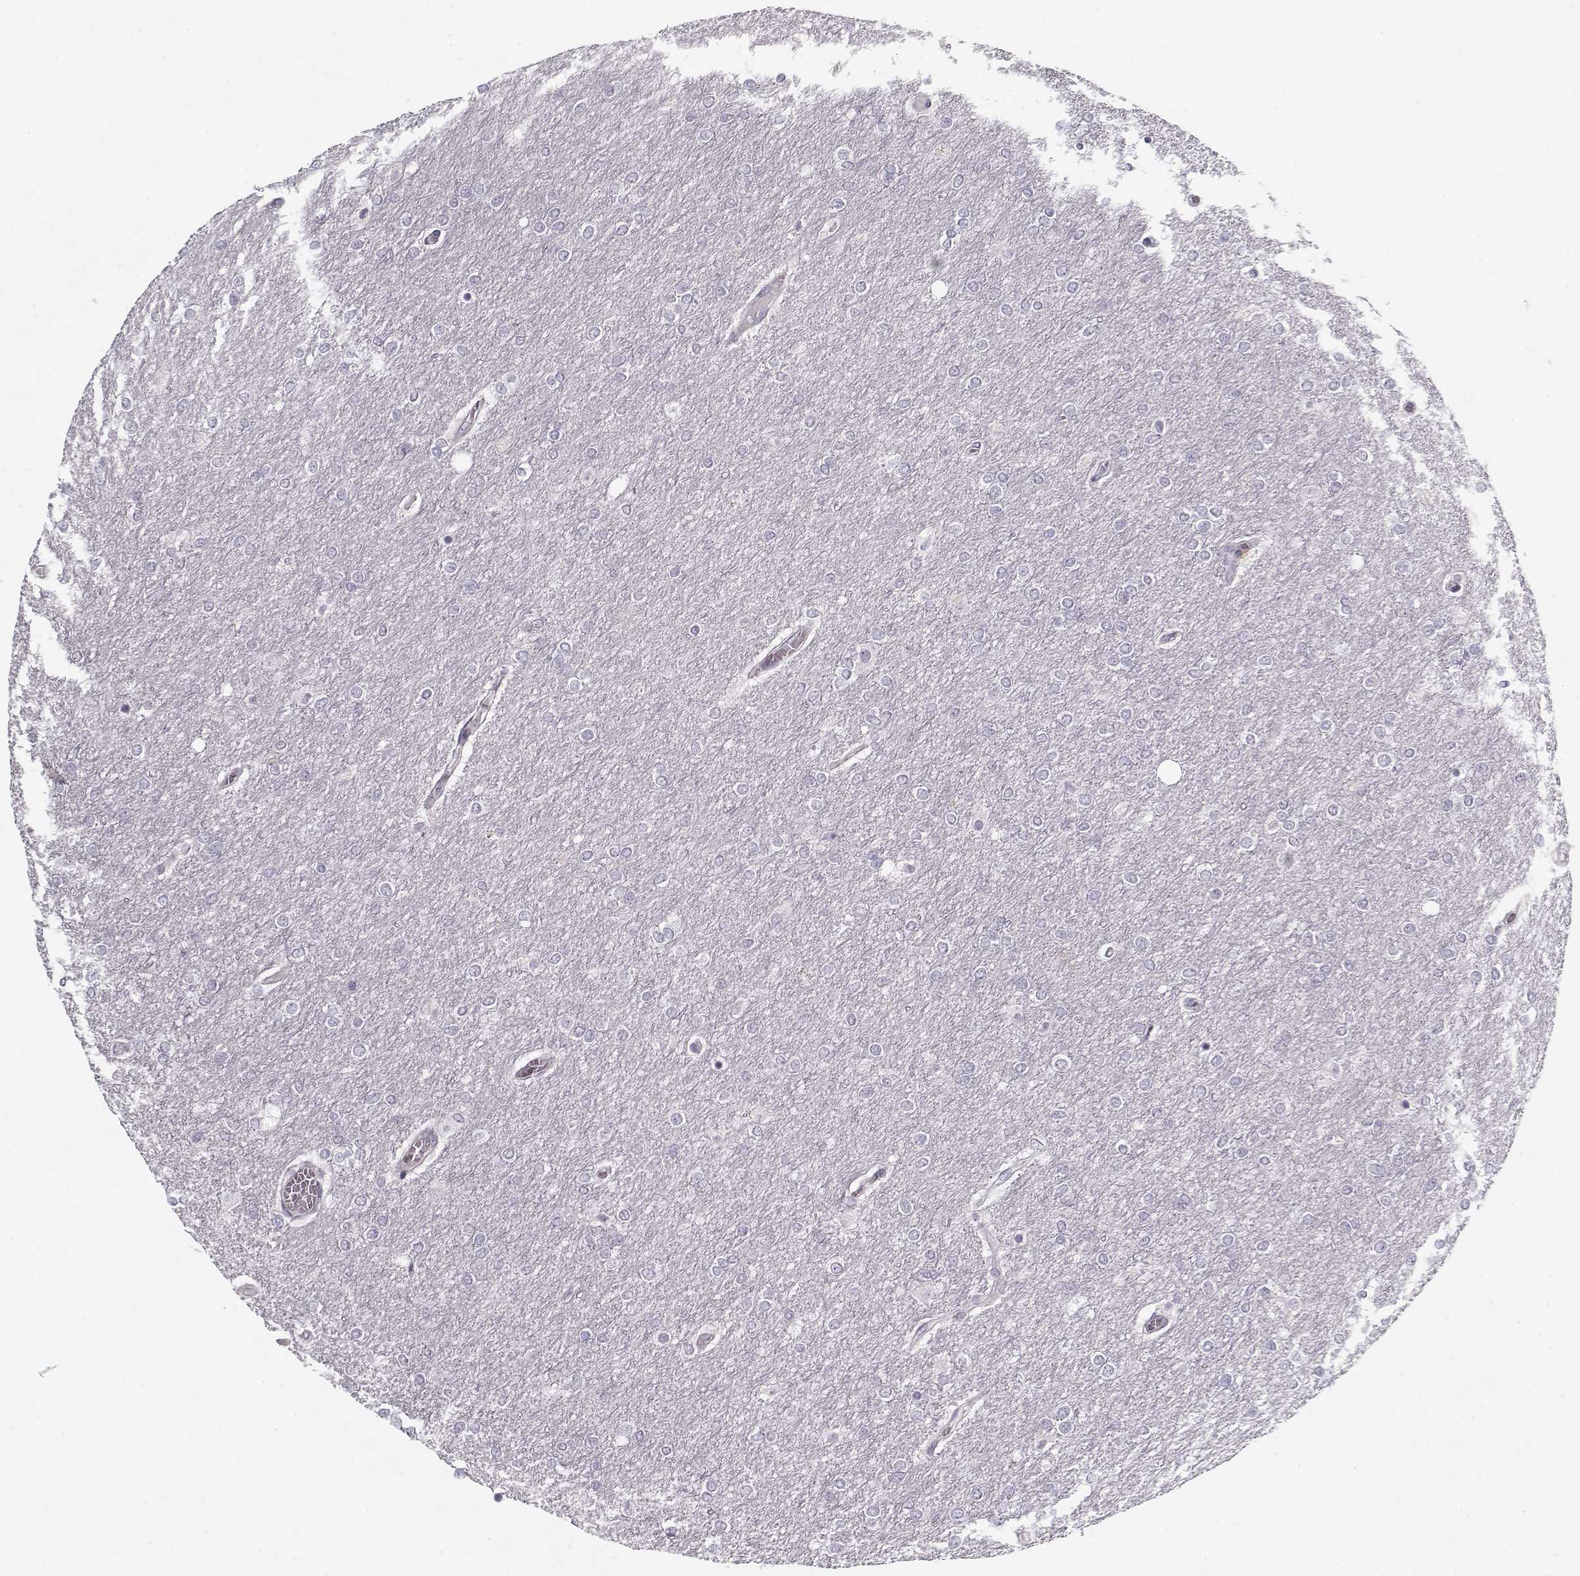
{"staining": {"intensity": "negative", "quantity": "none", "location": "none"}, "tissue": "glioma", "cell_type": "Tumor cells", "image_type": "cancer", "snomed": [{"axis": "morphology", "description": "Glioma, malignant, High grade"}, {"axis": "topography", "description": "Brain"}], "caption": "Tumor cells are negative for protein expression in human high-grade glioma (malignant). The staining is performed using DAB (3,3'-diaminobenzidine) brown chromogen with nuclei counter-stained in using hematoxylin.", "gene": "LUM", "patient": {"sex": "female", "age": 61}}